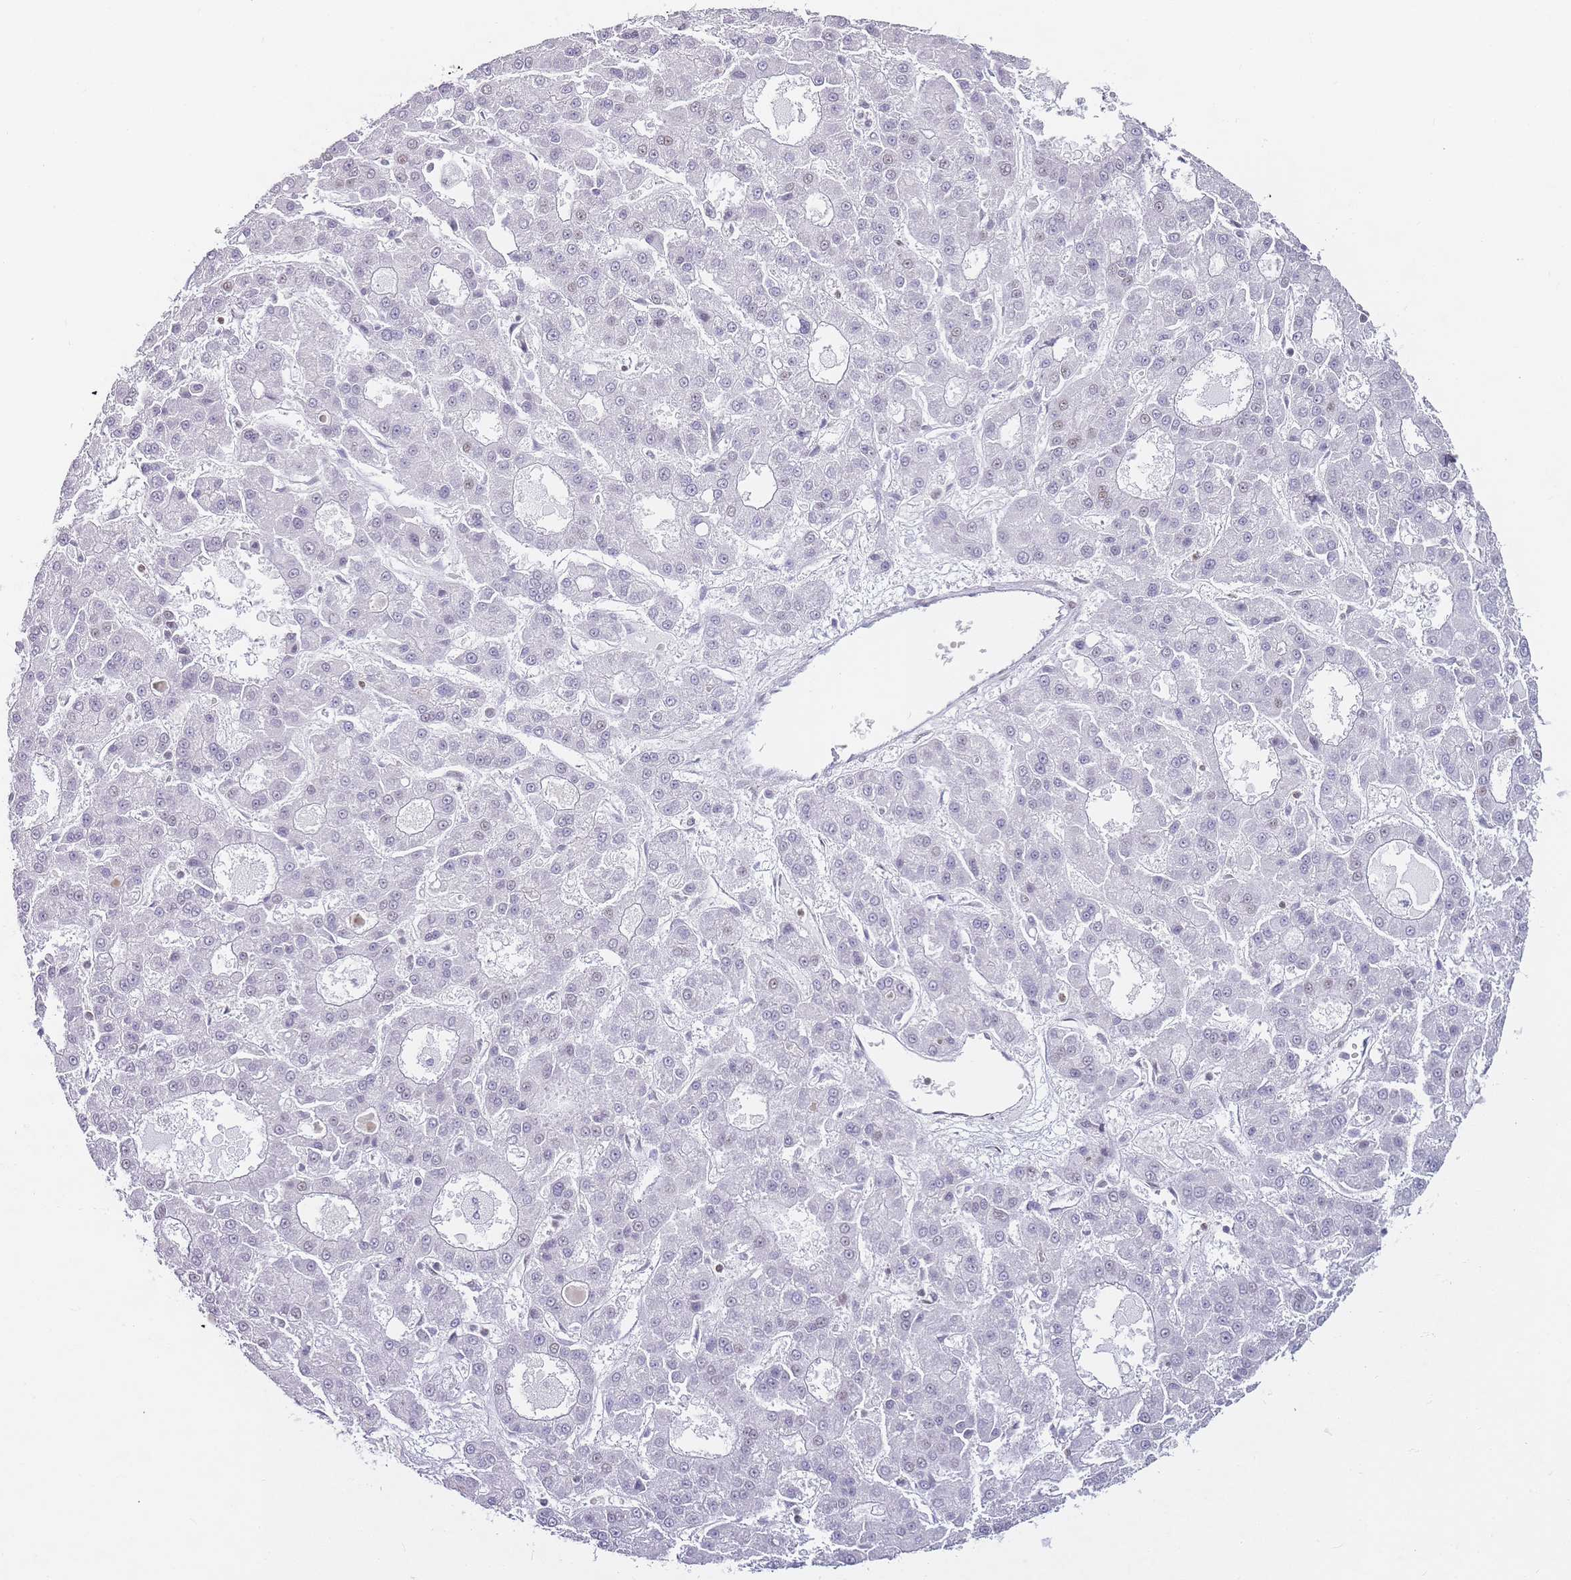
{"staining": {"intensity": "negative", "quantity": "none", "location": "none"}, "tissue": "liver cancer", "cell_type": "Tumor cells", "image_type": "cancer", "snomed": [{"axis": "morphology", "description": "Carcinoma, Hepatocellular, NOS"}, {"axis": "topography", "description": "Liver"}], "caption": "Image shows no protein expression in tumor cells of hepatocellular carcinoma (liver) tissue. (DAB immunohistochemistry (IHC) visualized using brightfield microscopy, high magnification).", "gene": "JAKMIP1", "patient": {"sex": "male", "age": 70}}